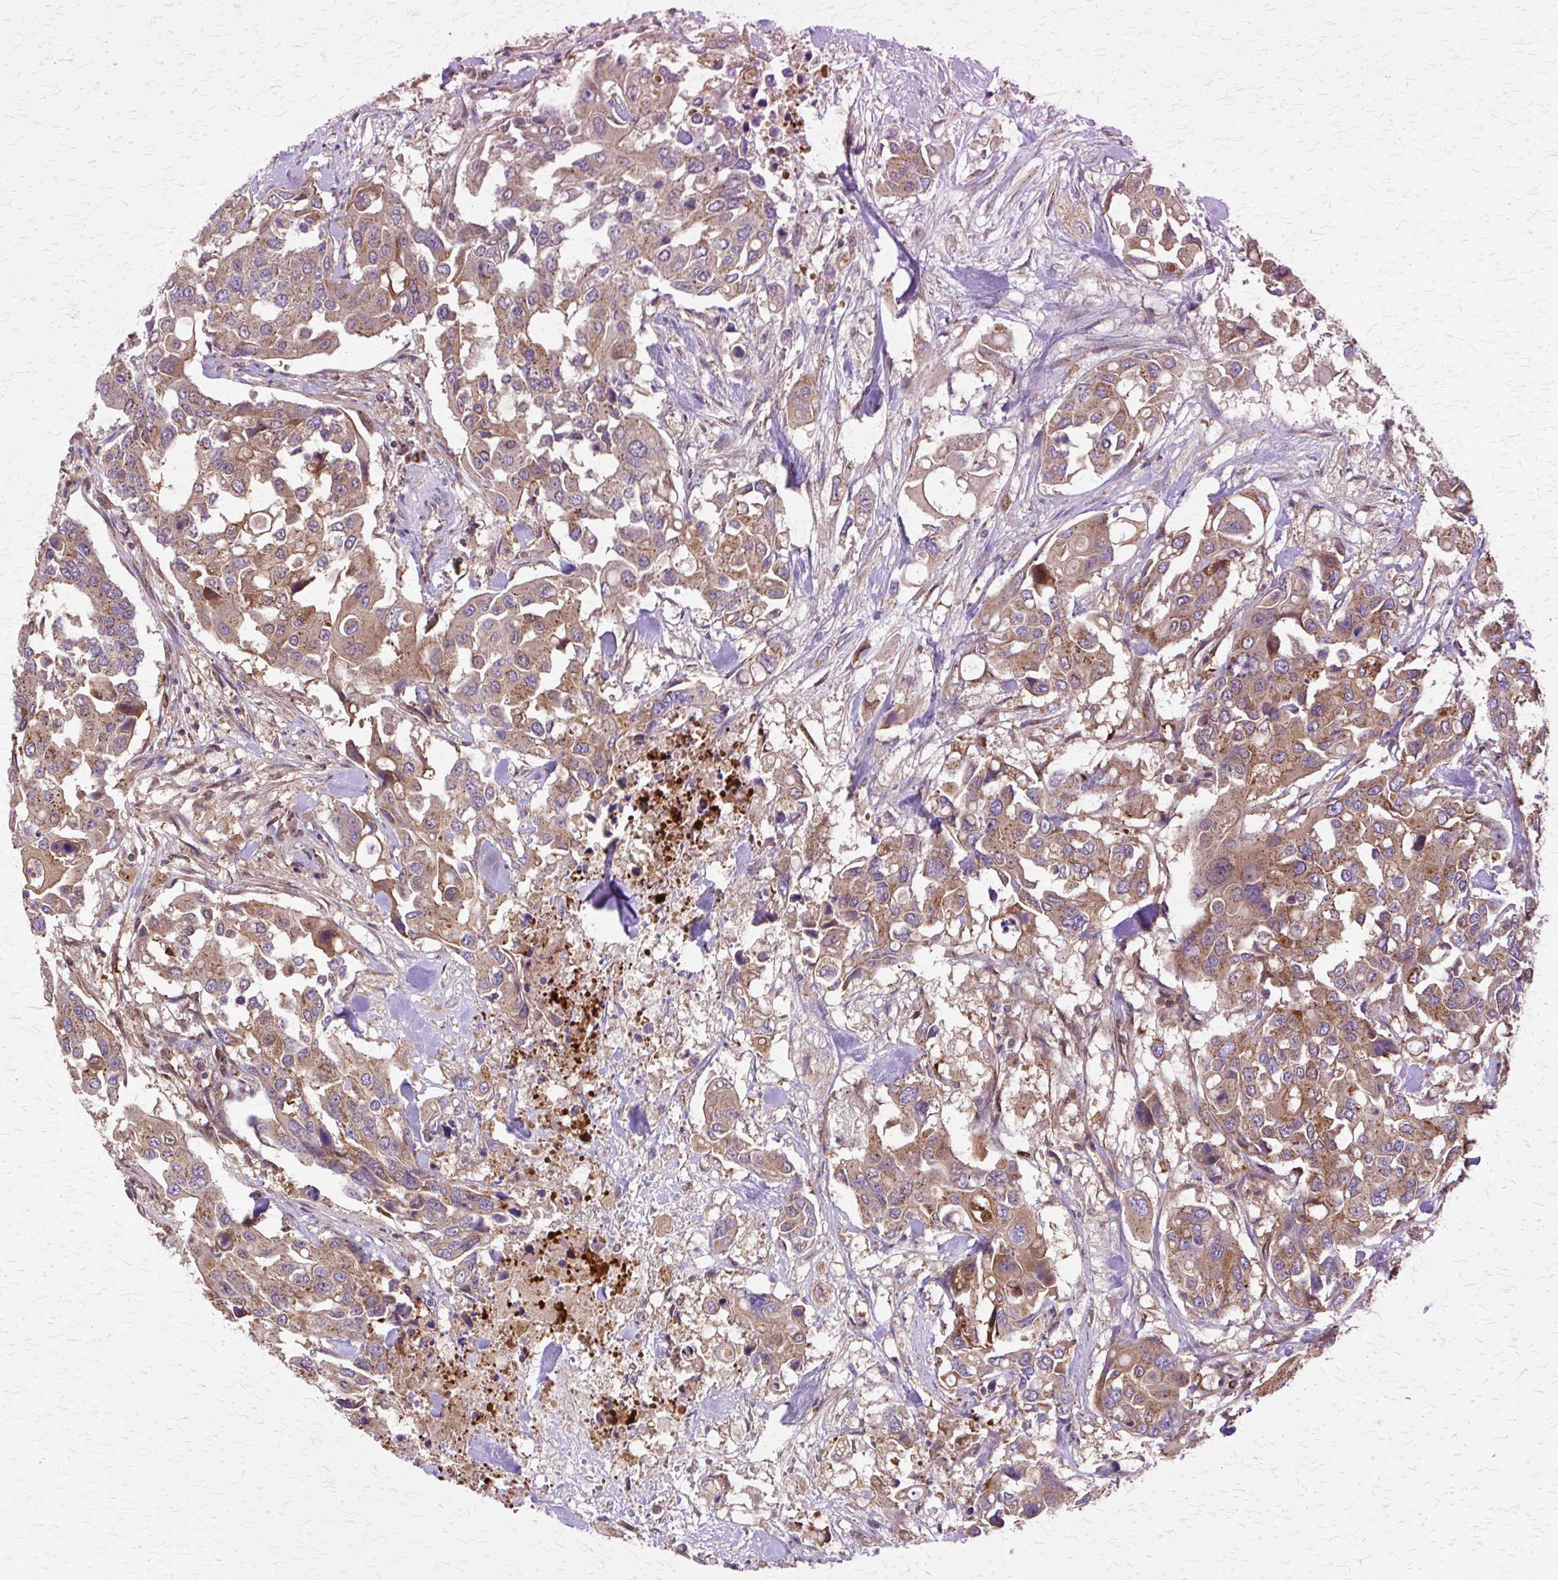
{"staining": {"intensity": "moderate", "quantity": ">75%", "location": "cytoplasmic/membranous"}, "tissue": "colorectal cancer", "cell_type": "Tumor cells", "image_type": "cancer", "snomed": [{"axis": "morphology", "description": "Adenocarcinoma, NOS"}, {"axis": "topography", "description": "Colon"}], "caption": "Human colorectal cancer (adenocarcinoma) stained with a brown dye shows moderate cytoplasmic/membranous positive expression in approximately >75% of tumor cells.", "gene": "COPB1", "patient": {"sex": "male", "age": 77}}